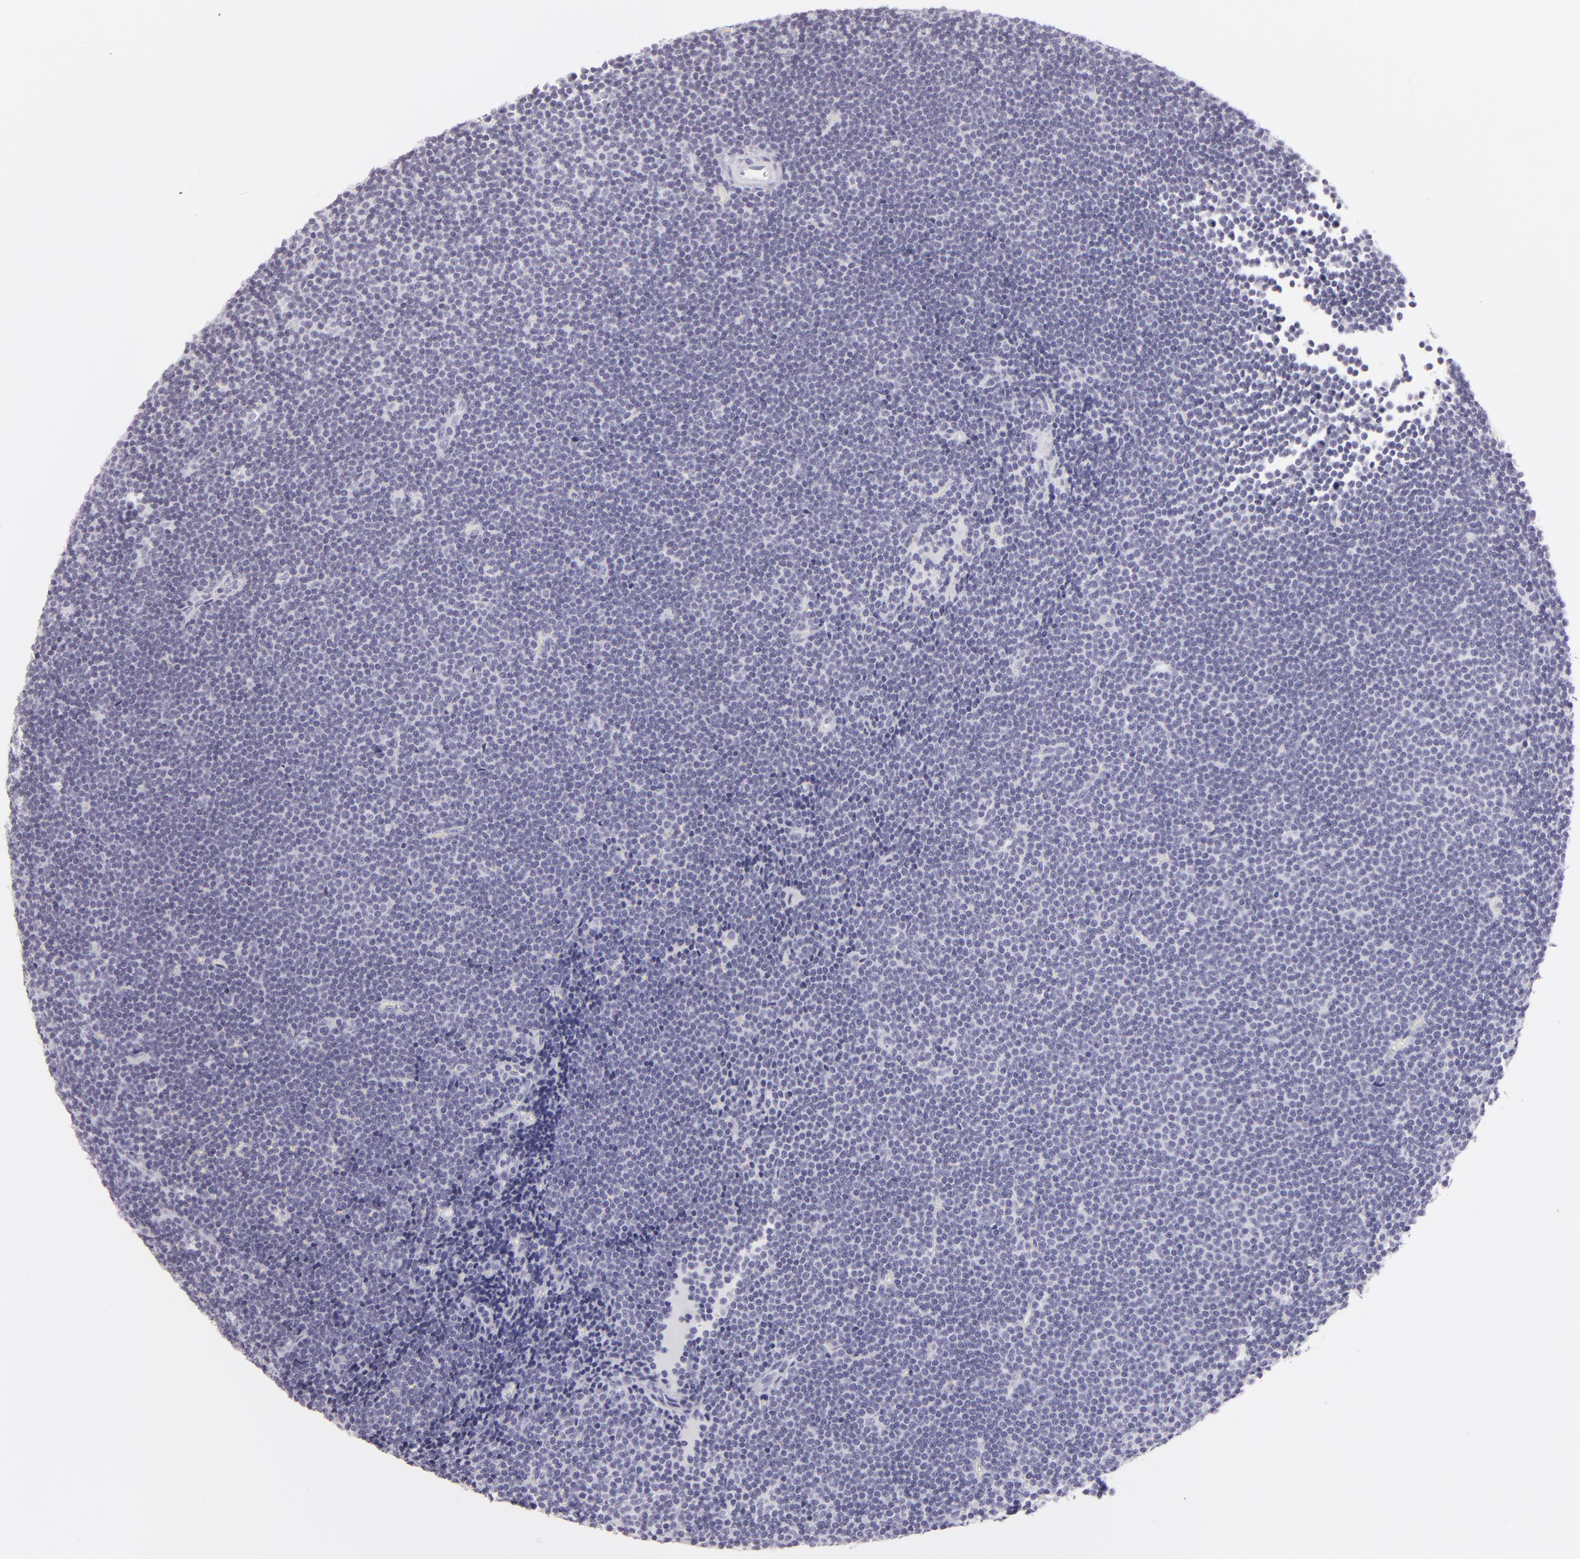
{"staining": {"intensity": "negative", "quantity": "none", "location": "none"}, "tissue": "lymphoma", "cell_type": "Tumor cells", "image_type": "cancer", "snomed": [{"axis": "morphology", "description": "Malignant lymphoma, non-Hodgkin's type, Low grade"}, {"axis": "topography", "description": "Lymph node"}], "caption": "A high-resolution micrograph shows immunohistochemistry staining of malignant lymphoma, non-Hodgkin's type (low-grade), which demonstrates no significant staining in tumor cells.", "gene": "FLG", "patient": {"sex": "female", "age": 73}}